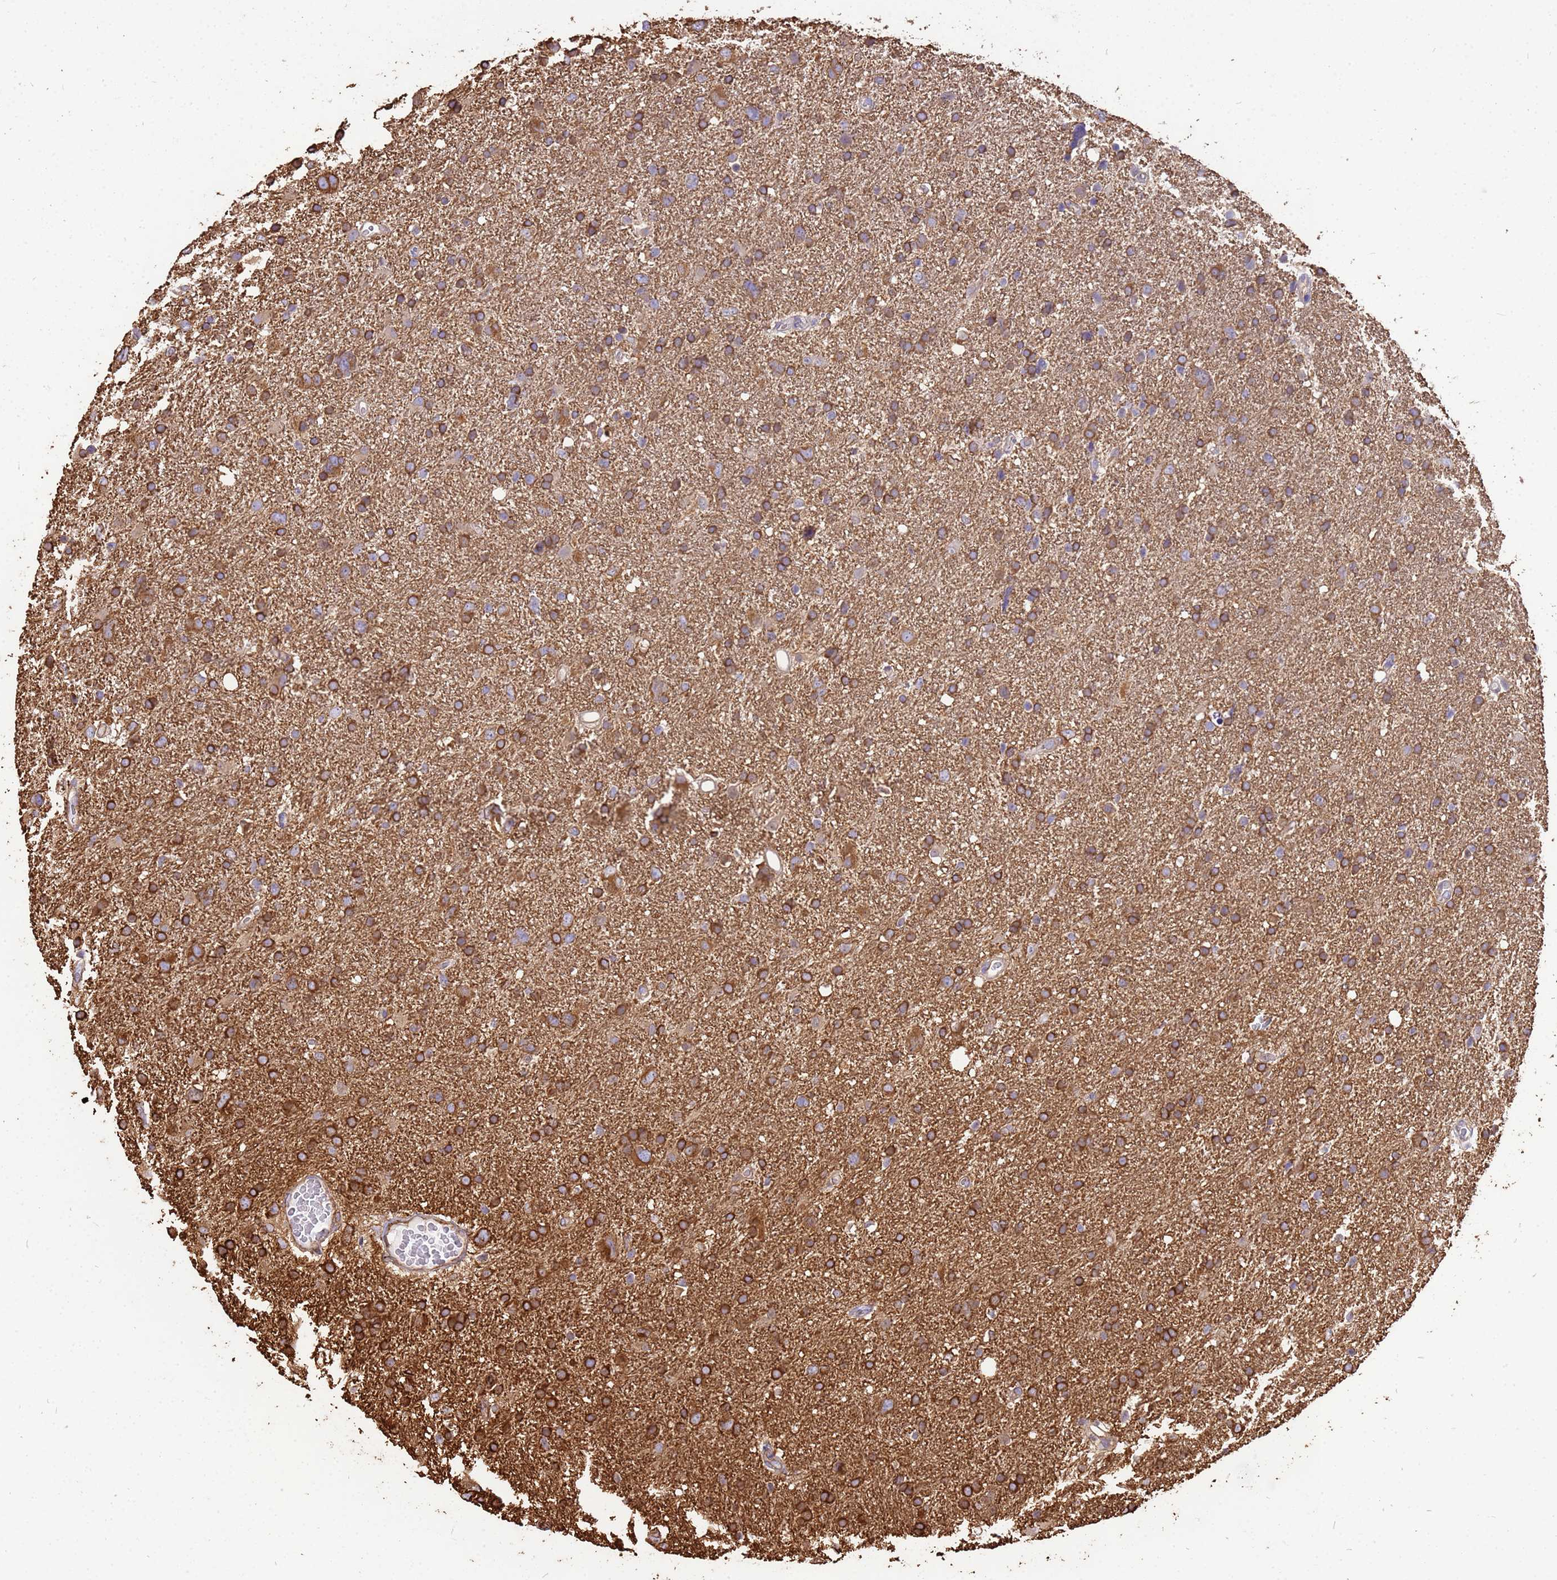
{"staining": {"intensity": "moderate", "quantity": ">75%", "location": "cytoplasmic/membranous"}, "tissue": "glioma", "cell_type": "Tumor cells", "image_type": "cancer", "snomed": [{"axis": "morphology", "description": "Glioma, malignant, High grade"}, {"axis": "topography", "description": "Brain"}], "caption": "Moderate cytoplasmic/membranous positivity for a protein is present in approximately >75% of tumor cells of glioma using IHC.", "gene": "TUBB1", "patient": {"sex": "male", "age": 61}}